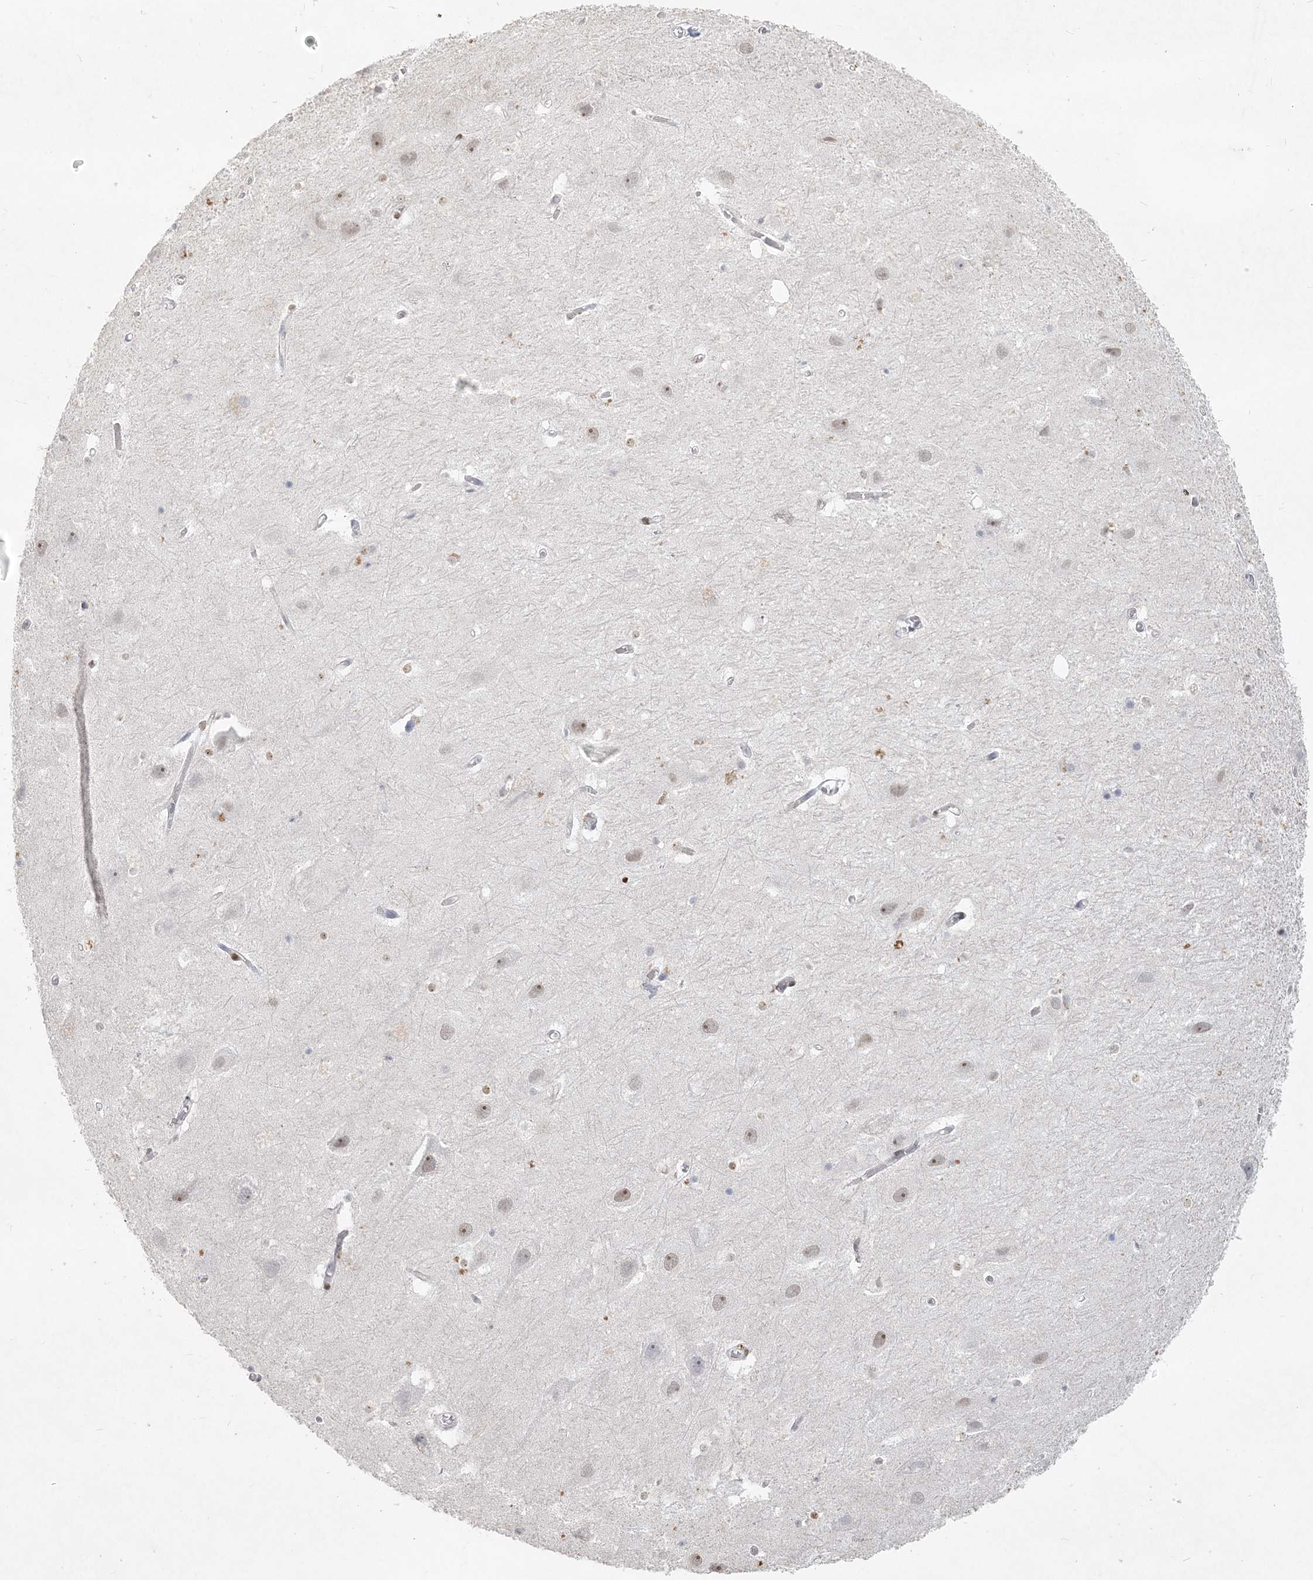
{"staining": {"intensity": "negative", "quantity": "none", "location": "none"}, "tissue": "hippocampus", "cell_type": "Glial cells", "image_type": "normal", "snomed": [{"axis": "morphology", "description": "Normal tissue, NOS"}, {"axis": "topography", "description": "Hippocampus"}], "caption": "Immunohistochemistry of unremarkable hippocampus exhibits no positivity in glial cells.", "gene": "BAZ1B", "patient": {"sex": "female", "age": 52}}